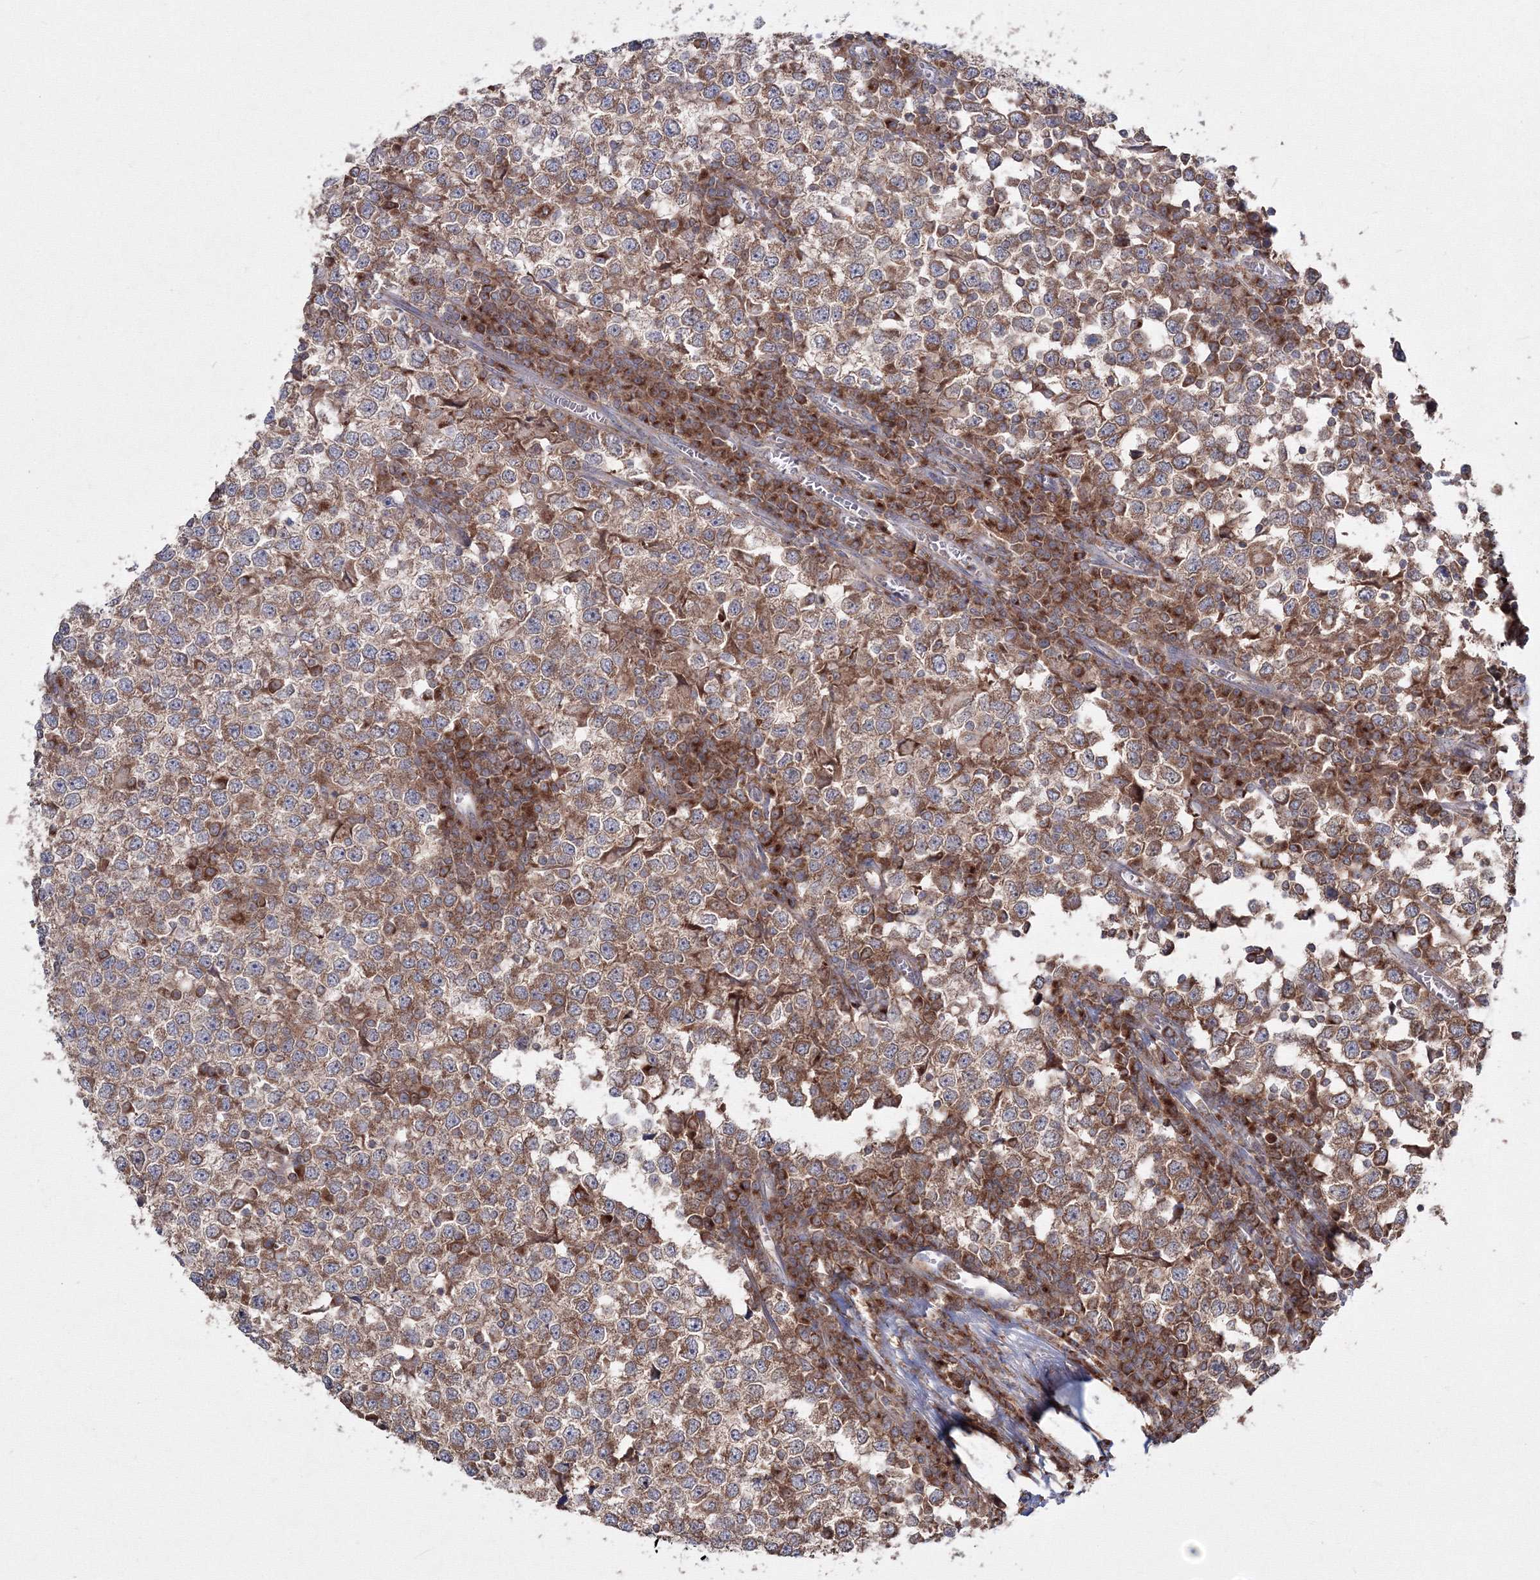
{"staining": {"intensity": "moderate", "quantity": ">75%", "location": "cytoplasmic/membranous"}, "tissue": "testis cancer", "cell_type": "Tumor cells", "image_type": "cancer", "snomed": [{"axis": "morphology", "description": "Seminoma, NOS"}, {"axis": "topography", "description": "Testis"}], "caption": "DAB immunohistochemical staining of human testis cancer displays moderate cytoplasmic/membranous protein positivity in about >75% of tumor cells.", "gene": "PEX13", "patient": {"sex": "male", "age": 65}}